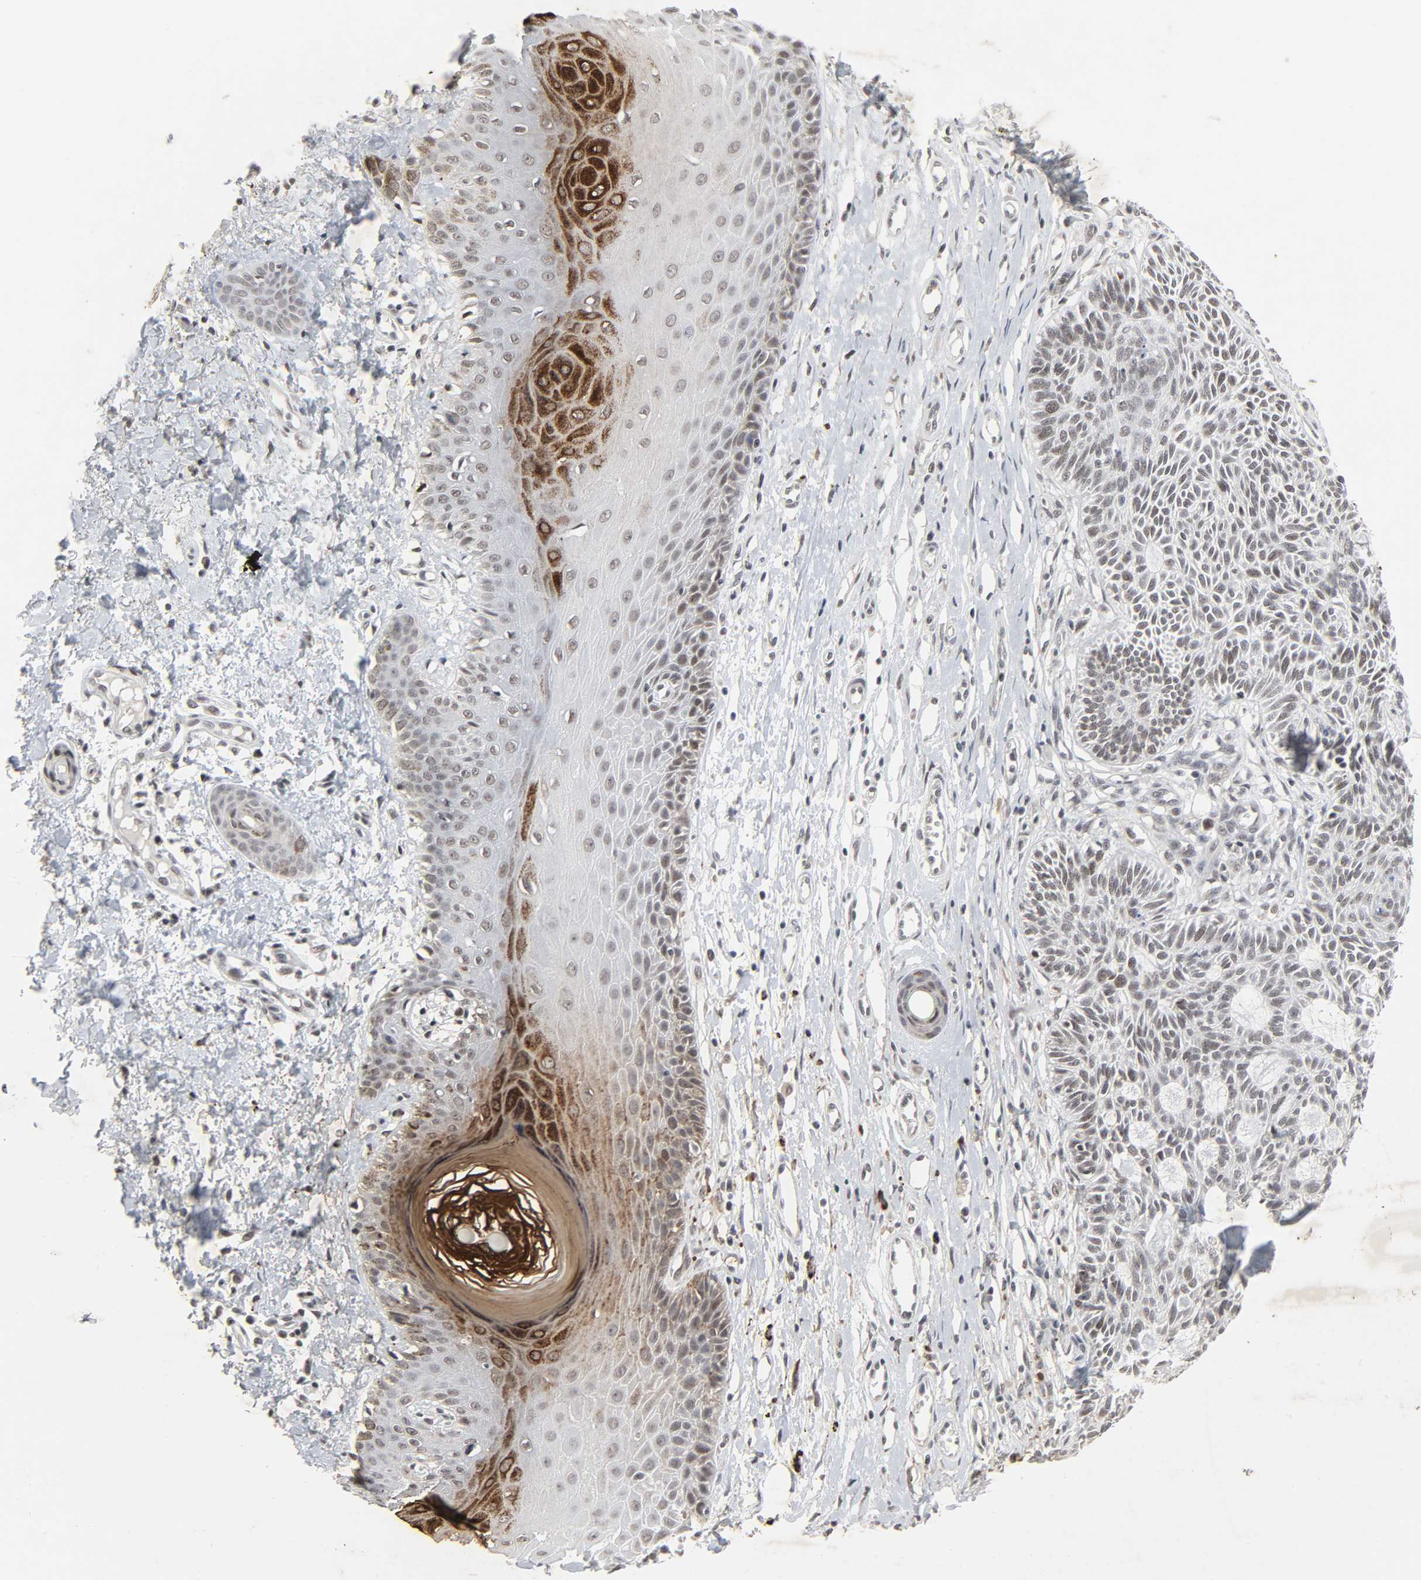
{"staining": {"intensity": "negative", "quantity": "none", "location": "none"}, "tissue": "skin cancer", "cell_type": "Tumor cells", "image_type": "cancer", "snomed": [{"axis": "morphology", "description": "Basal cell carcinoma"}, {"axis": "topography", "description": "Skin"}], "caption": "Immunohistochemistry histopathology image of neoplastic tissue: skin basal cell carcinoma stained with DAB (3,3'-diaminobenzidine) reveals no significant protein expression in tumor cells. Nuclei are stained in blue.", "gene": "MUC1", "patient": {"sex": "male", "age": 67}}